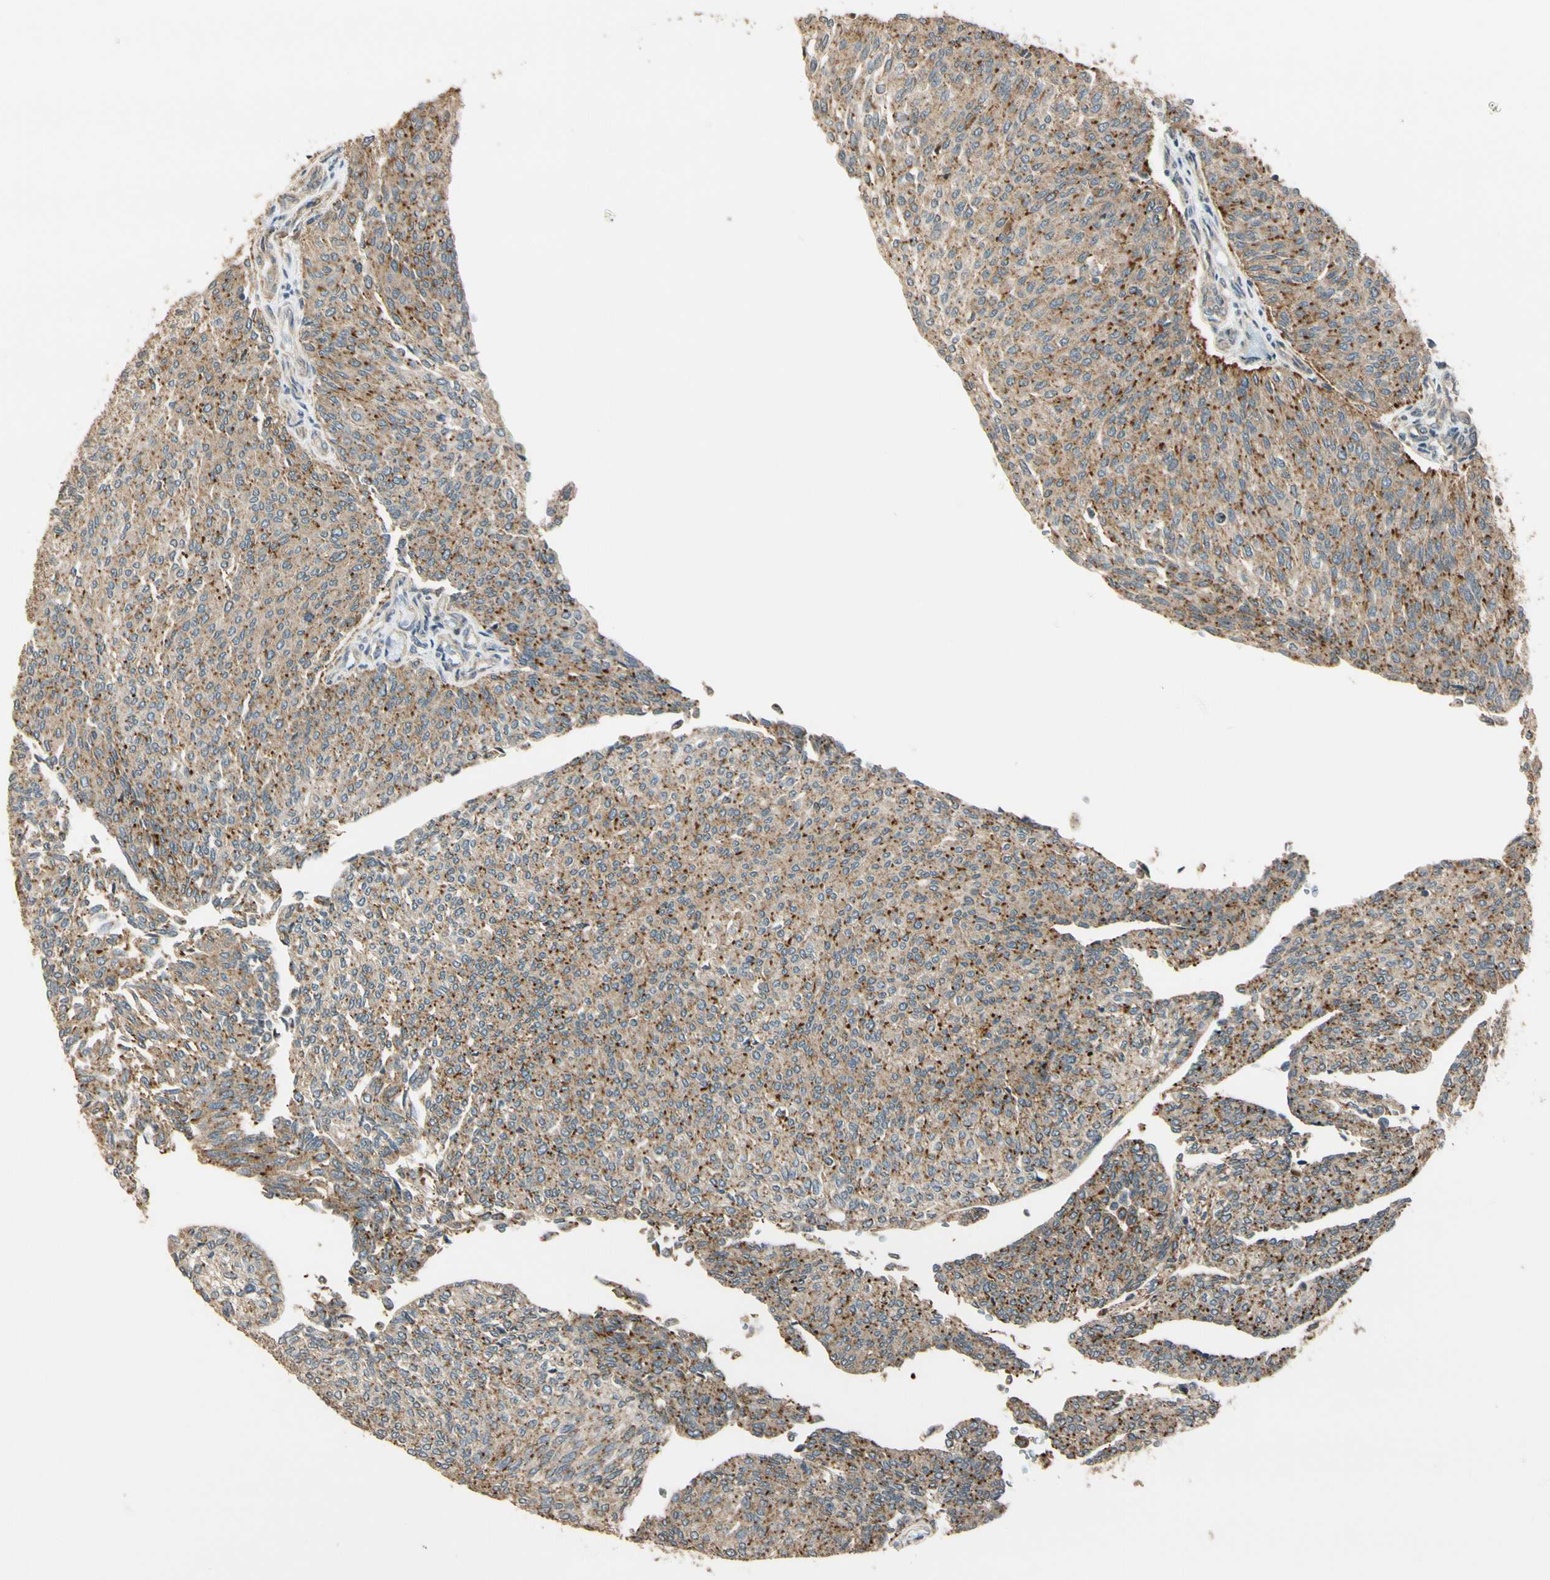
{"staining": {"intensity": "strong", "quantity": ">75%", "location": "cytoplasmic/membranous"}, "tissue": "urothelial cancer", "cell_type": "Tumor cells", "image_type": "cancer", "snomed": [{"axis": "morphology", "description": "Urothelial carcinoma, Low grade"}, {"axis": "topography", "description": "Urinary bladder"}], "caption": "A brown stain shows strong cytoplasmic/membranous positivity of a protein in human urothelial cancer tumor cells.", "gene": "LAMTOR1", "patient": {"sex": "female", "age": 79}}